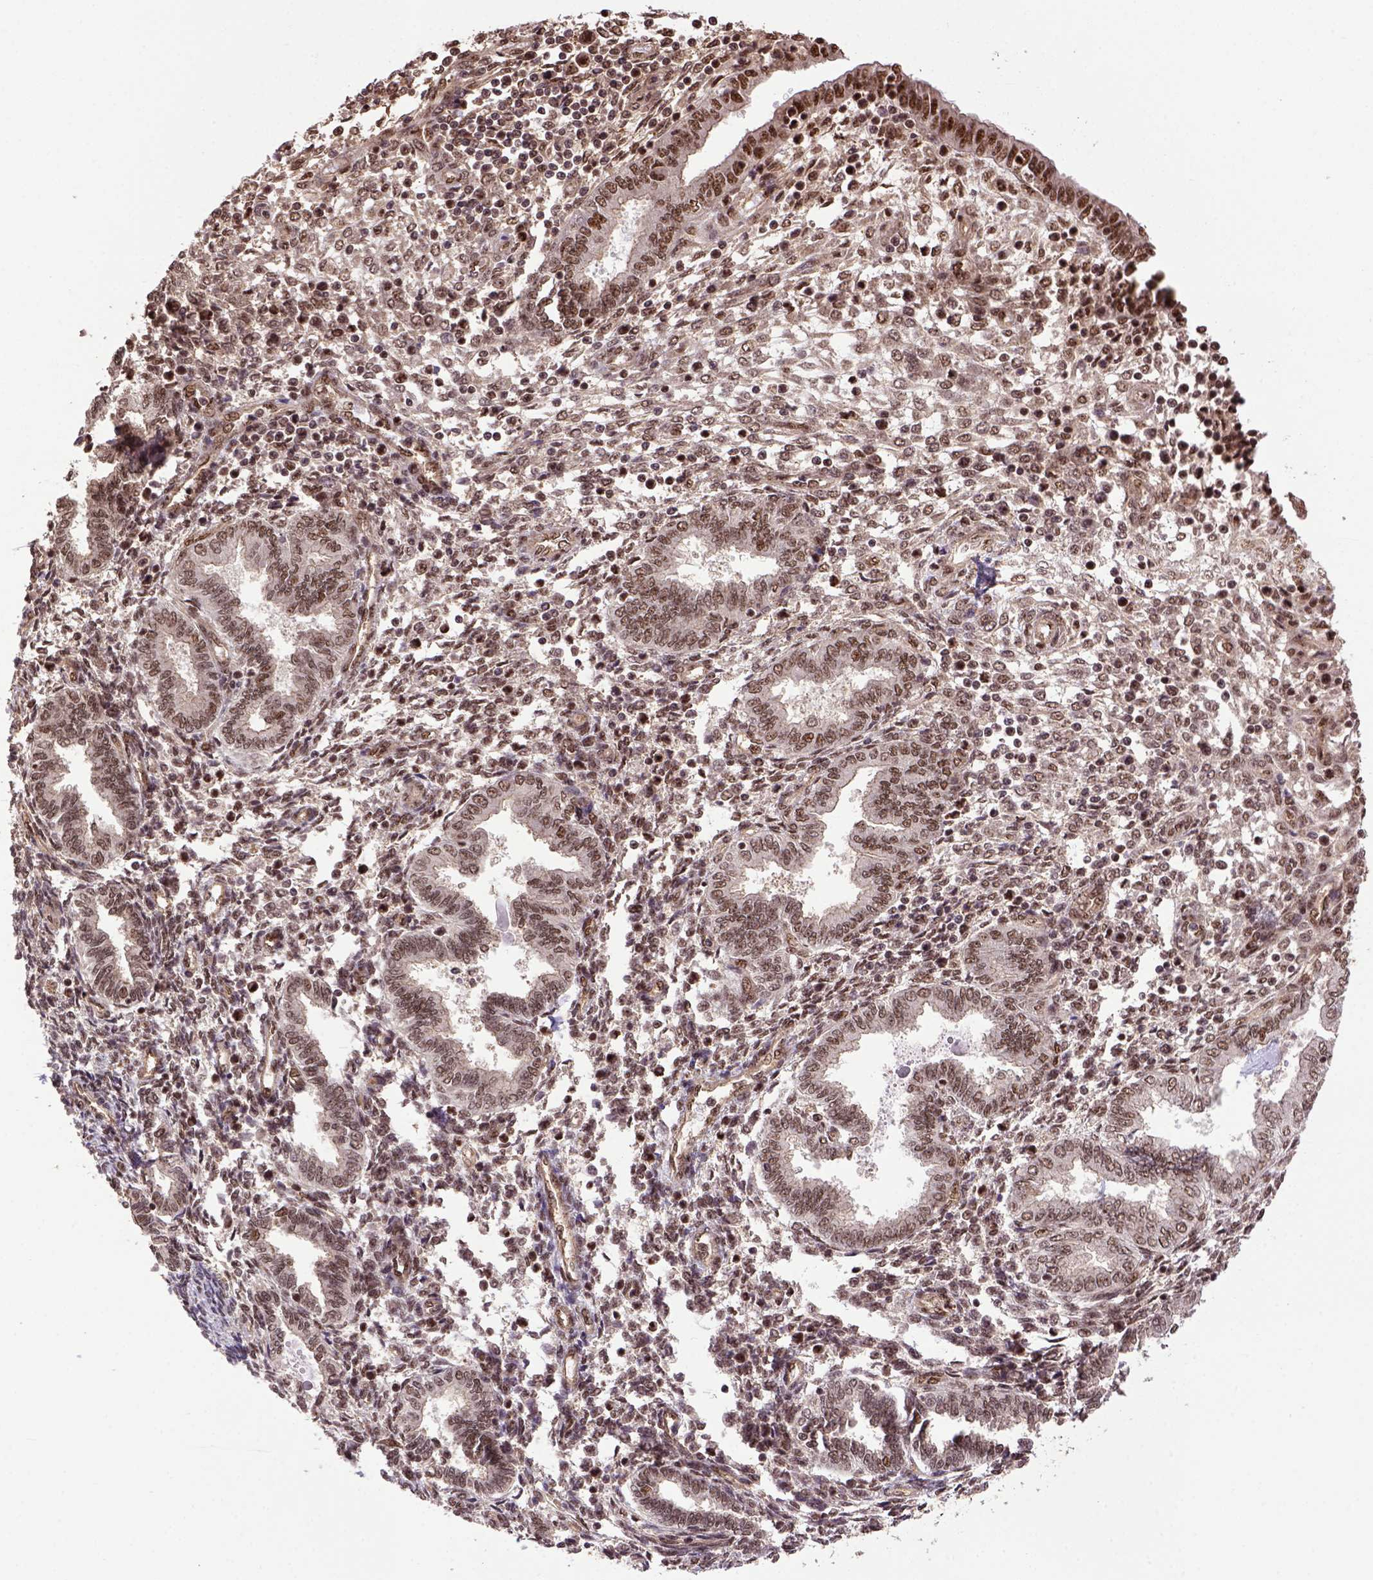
{"staining": {"intensity": "moderate", "quantity": "25%-75%", "location": "nuclear"}, "tissue": "endometrium", "cell_type": "Cells in endometrial stroma", "image_type": "normal", "snomed": [{"axis": "morphology", "description": "Normal tissue, NOS"}, {"axis": "topography", "description": "Endometrium"}], "caption": "DAB (3,3'-diaminobenzidine) immunohistochemical staining of benign endometrium shows moderate nuclear protein staining in approximately 25%-75% of cells in endometrial stroma. (Stains: DAB (3,3'-diaminobenzidine) in brown, nuclei in blue, Microscopy: brightfield microscopy at high magnification).", "gene": "PPIG", "patient": {"sex": "female", "age": 42}}